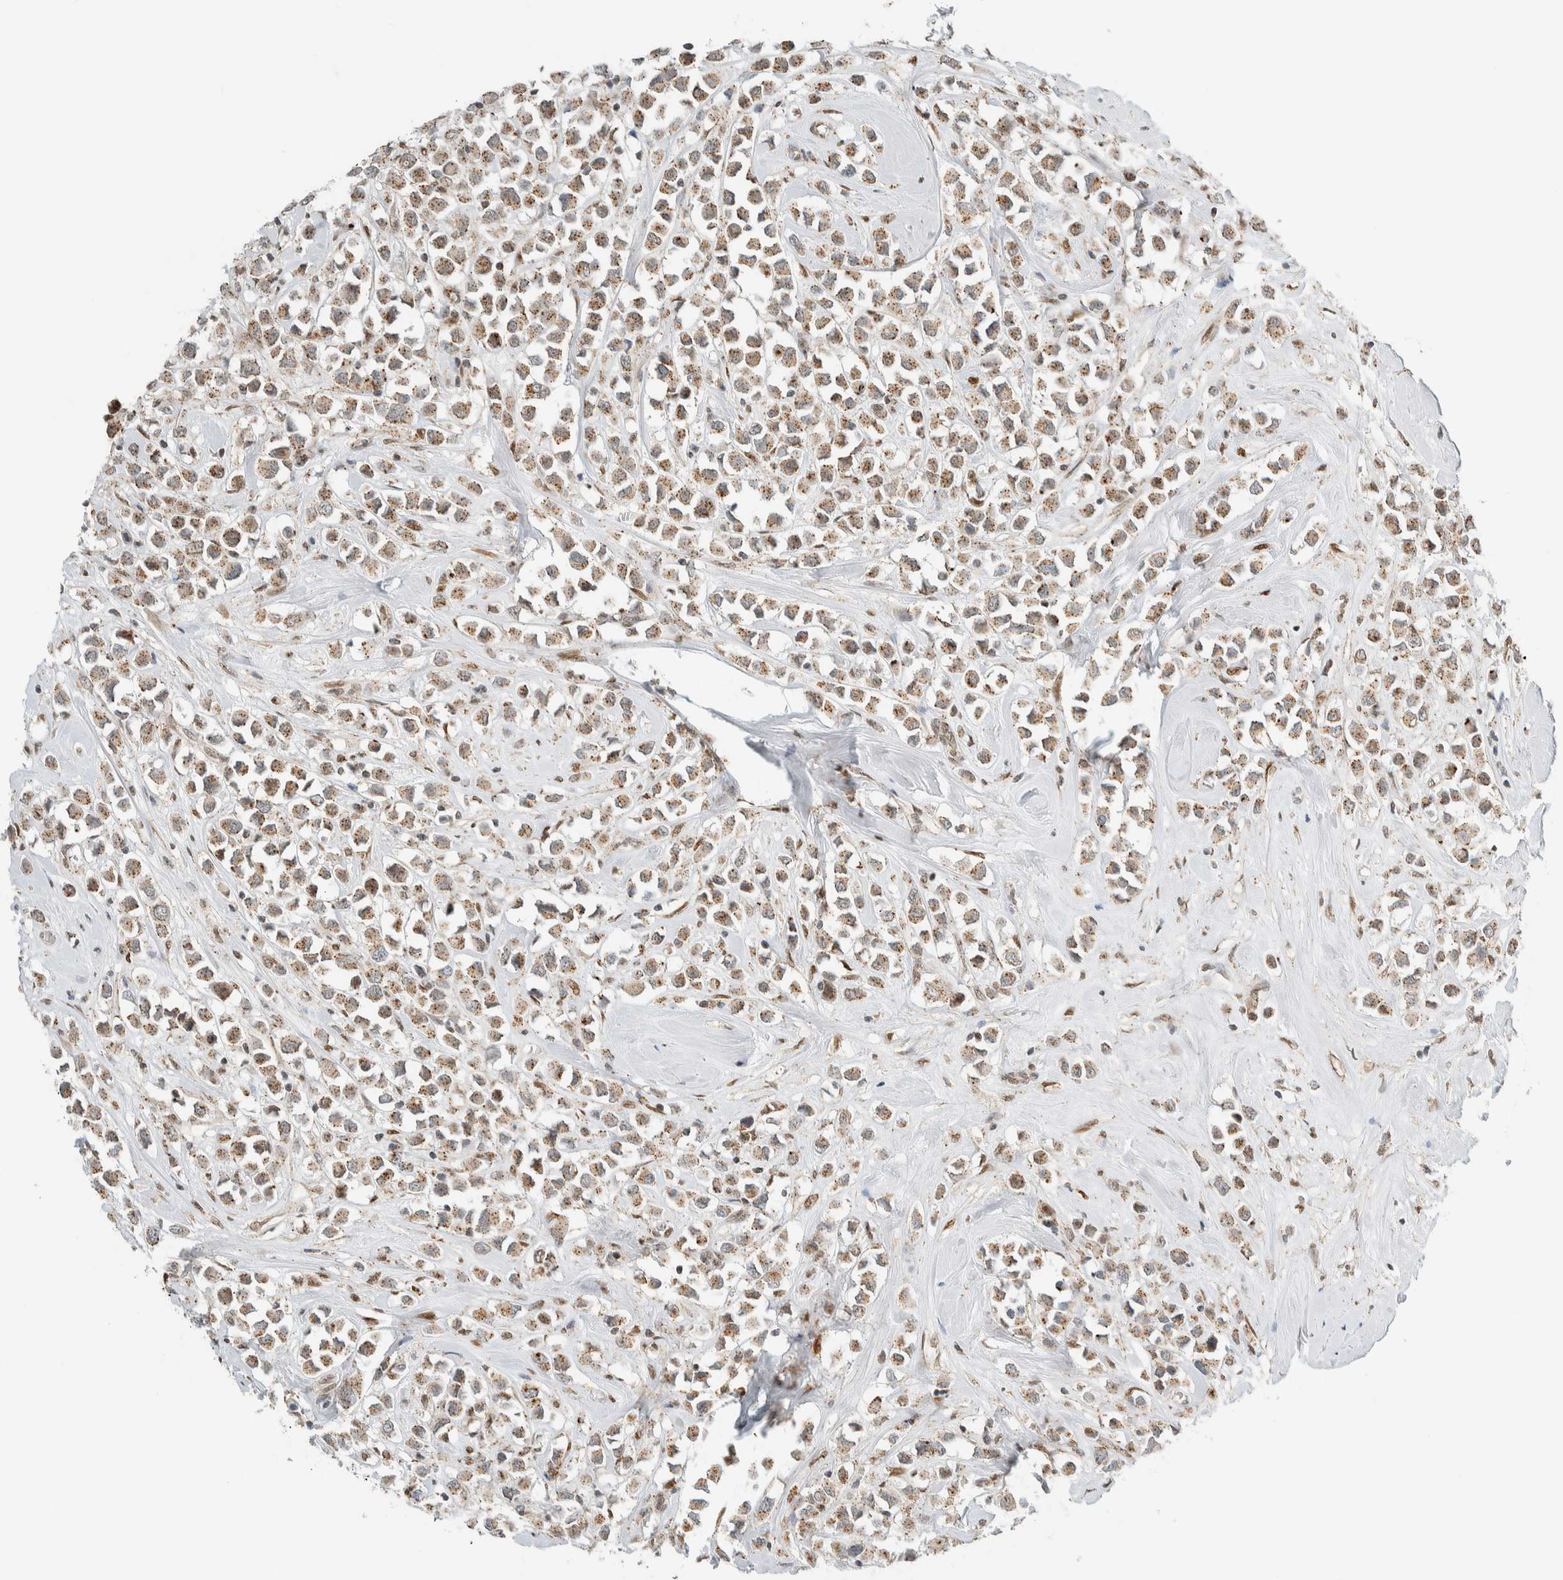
{"staining": {"intensity": "moderate", "quantity": ">75%", "location": "cytoplasmic/membranous"}, "tissue": "breast cancer", "cell_type": "Tumor cells", "image_type": "cancer", "snomed": [{"axis": "morphology", "description": "Duct carcinoma"}, {"axis": "topography", "description": "Breast"}], "caption": "This histopathology image exhibits IHC staining of invasive ductal carcinoma (breast), with medium moderate cytoplasmic/membranous staining in approximately >75% of tumor cells.", "gene": "TFE3", "patient": {"sex": "female", "age": 61}}